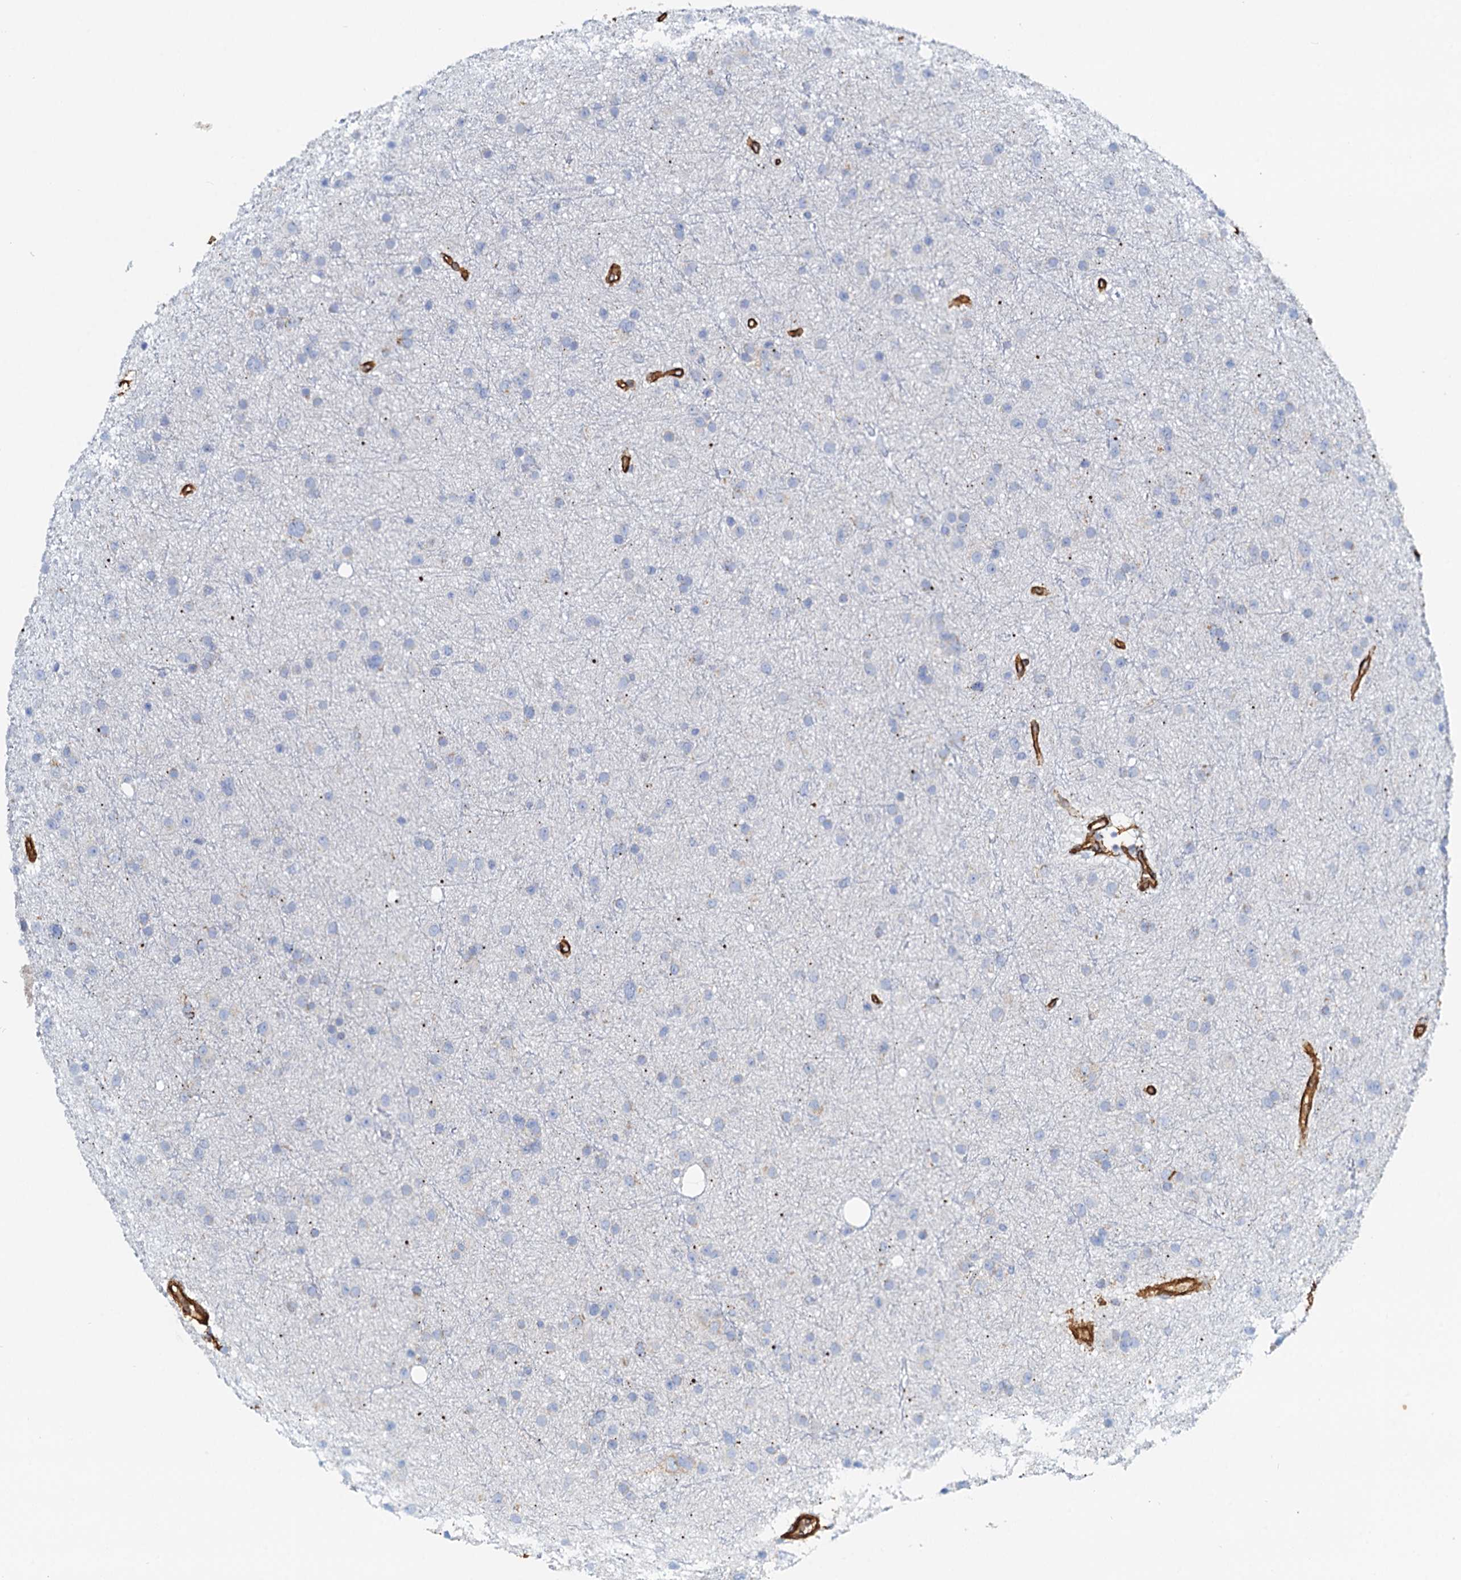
{"staining": {"intensity": "negative", "quantity": "none", "location": "none"}, "tissue": "glioma", "cell_type": "Tumor cells", "image_type": "cancer", "snomed": [{"axis": "morphology", "description": "Glioma, malignant, Low grade"}, {"axis": "topography", "description": "Cerebral cortex"}], "caption": "Immunohistochemical staining of malignant glioma (low-grade) reveals no significant positivity in tumor cells.", "gene": "DGKG", "patient": {"sex": "female", "age": 39}}